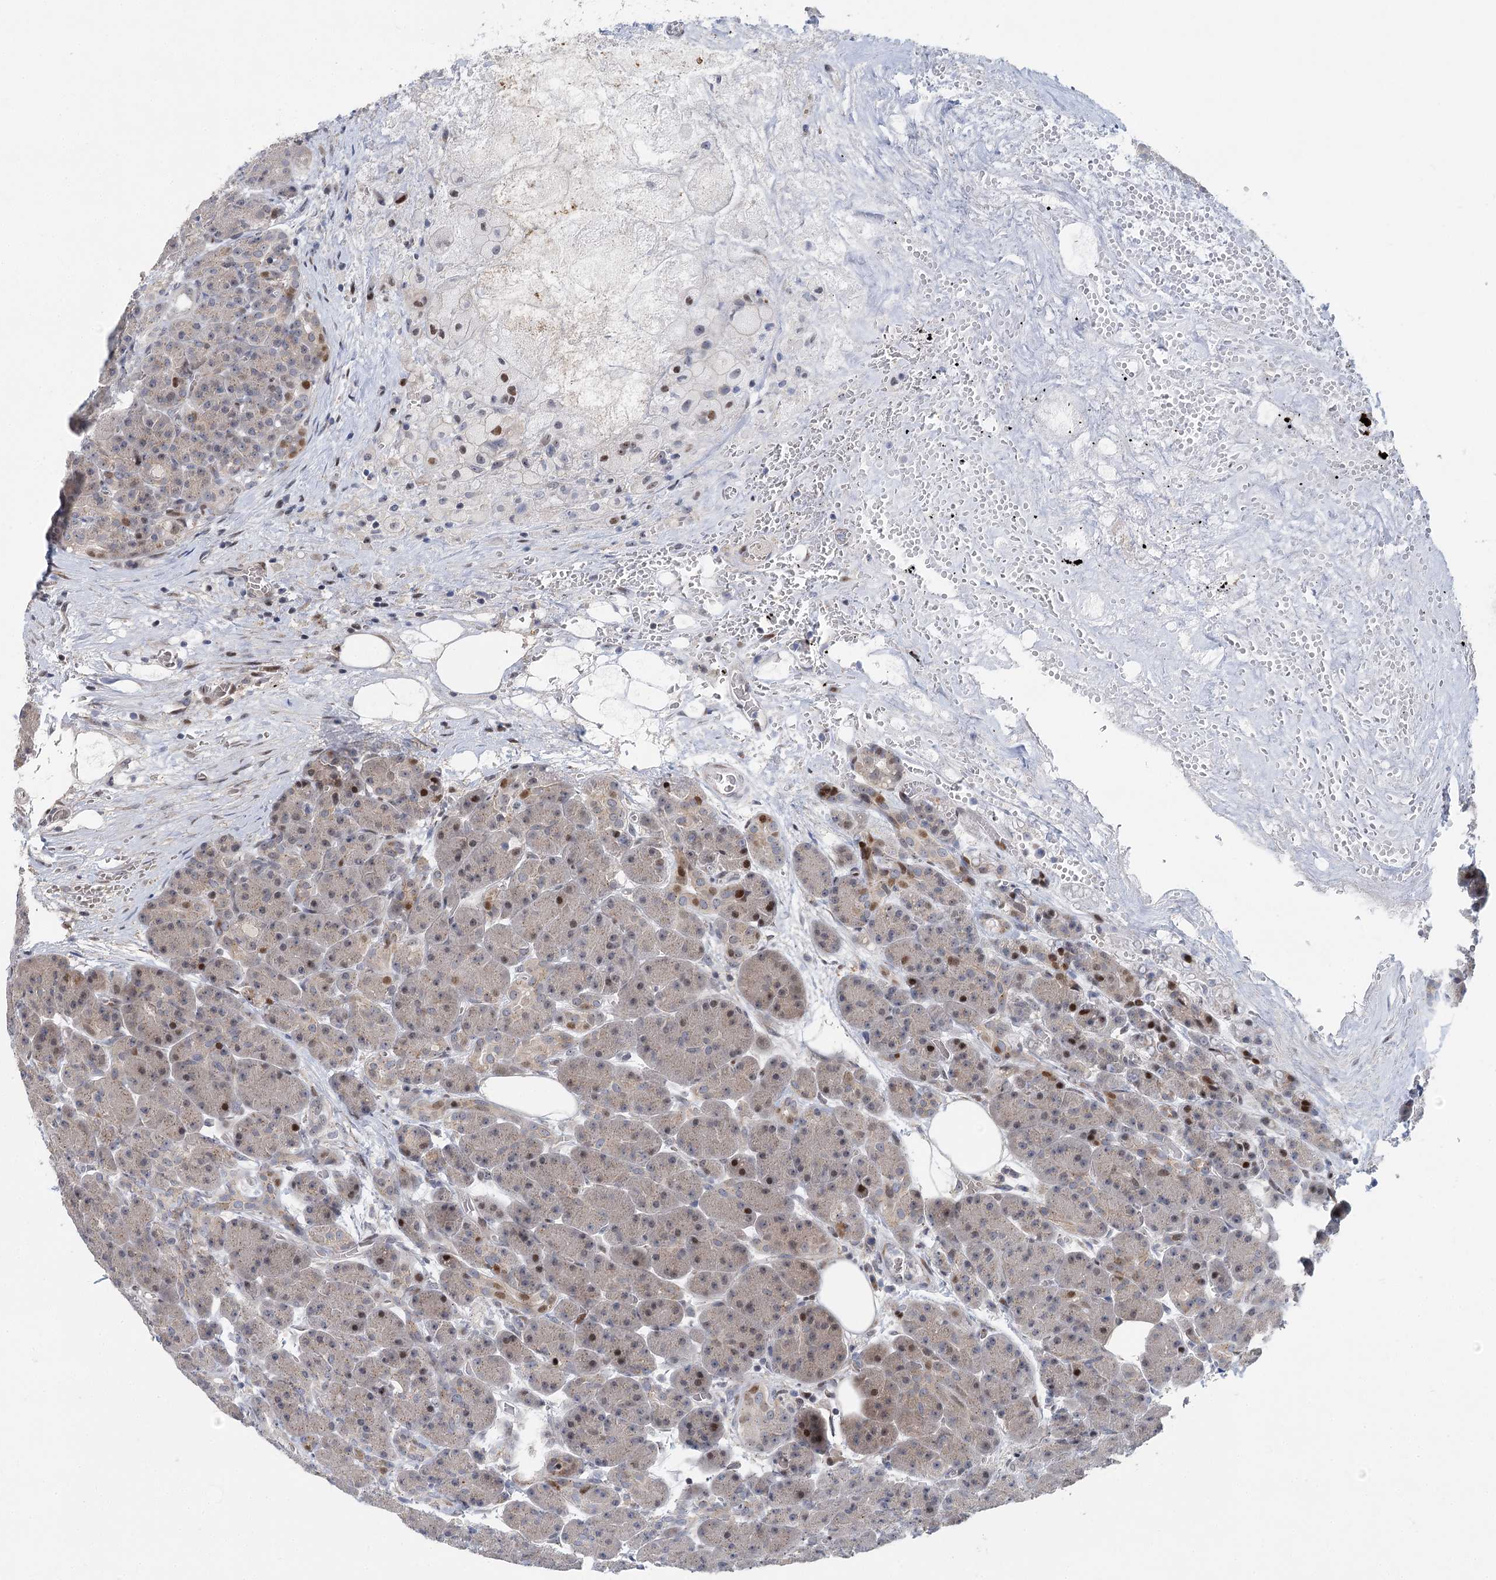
{"staining": {"intensity": "moderate", "quantity": "25%-75%", "location": "cytoplasmic/membranous,nuclear"}, "tissue": "pancreas", "cell_type": "Exocrine glandular cells", "image_type": "normal", "snomed": [{"axis": "morphology", "description": "Normal tissue, NOS"}, {"axis": "topography", "description": "Pancreas"}], "caption": "Pancreas stained for a protein (brown) demonstrates moderate cytoplasmic/membranous,nuclear positive staining in approximately 25%-75% of exocrine glandular cells.", "gene": "CAMTA1", "patient": {"sex": "male", "age": 63}}